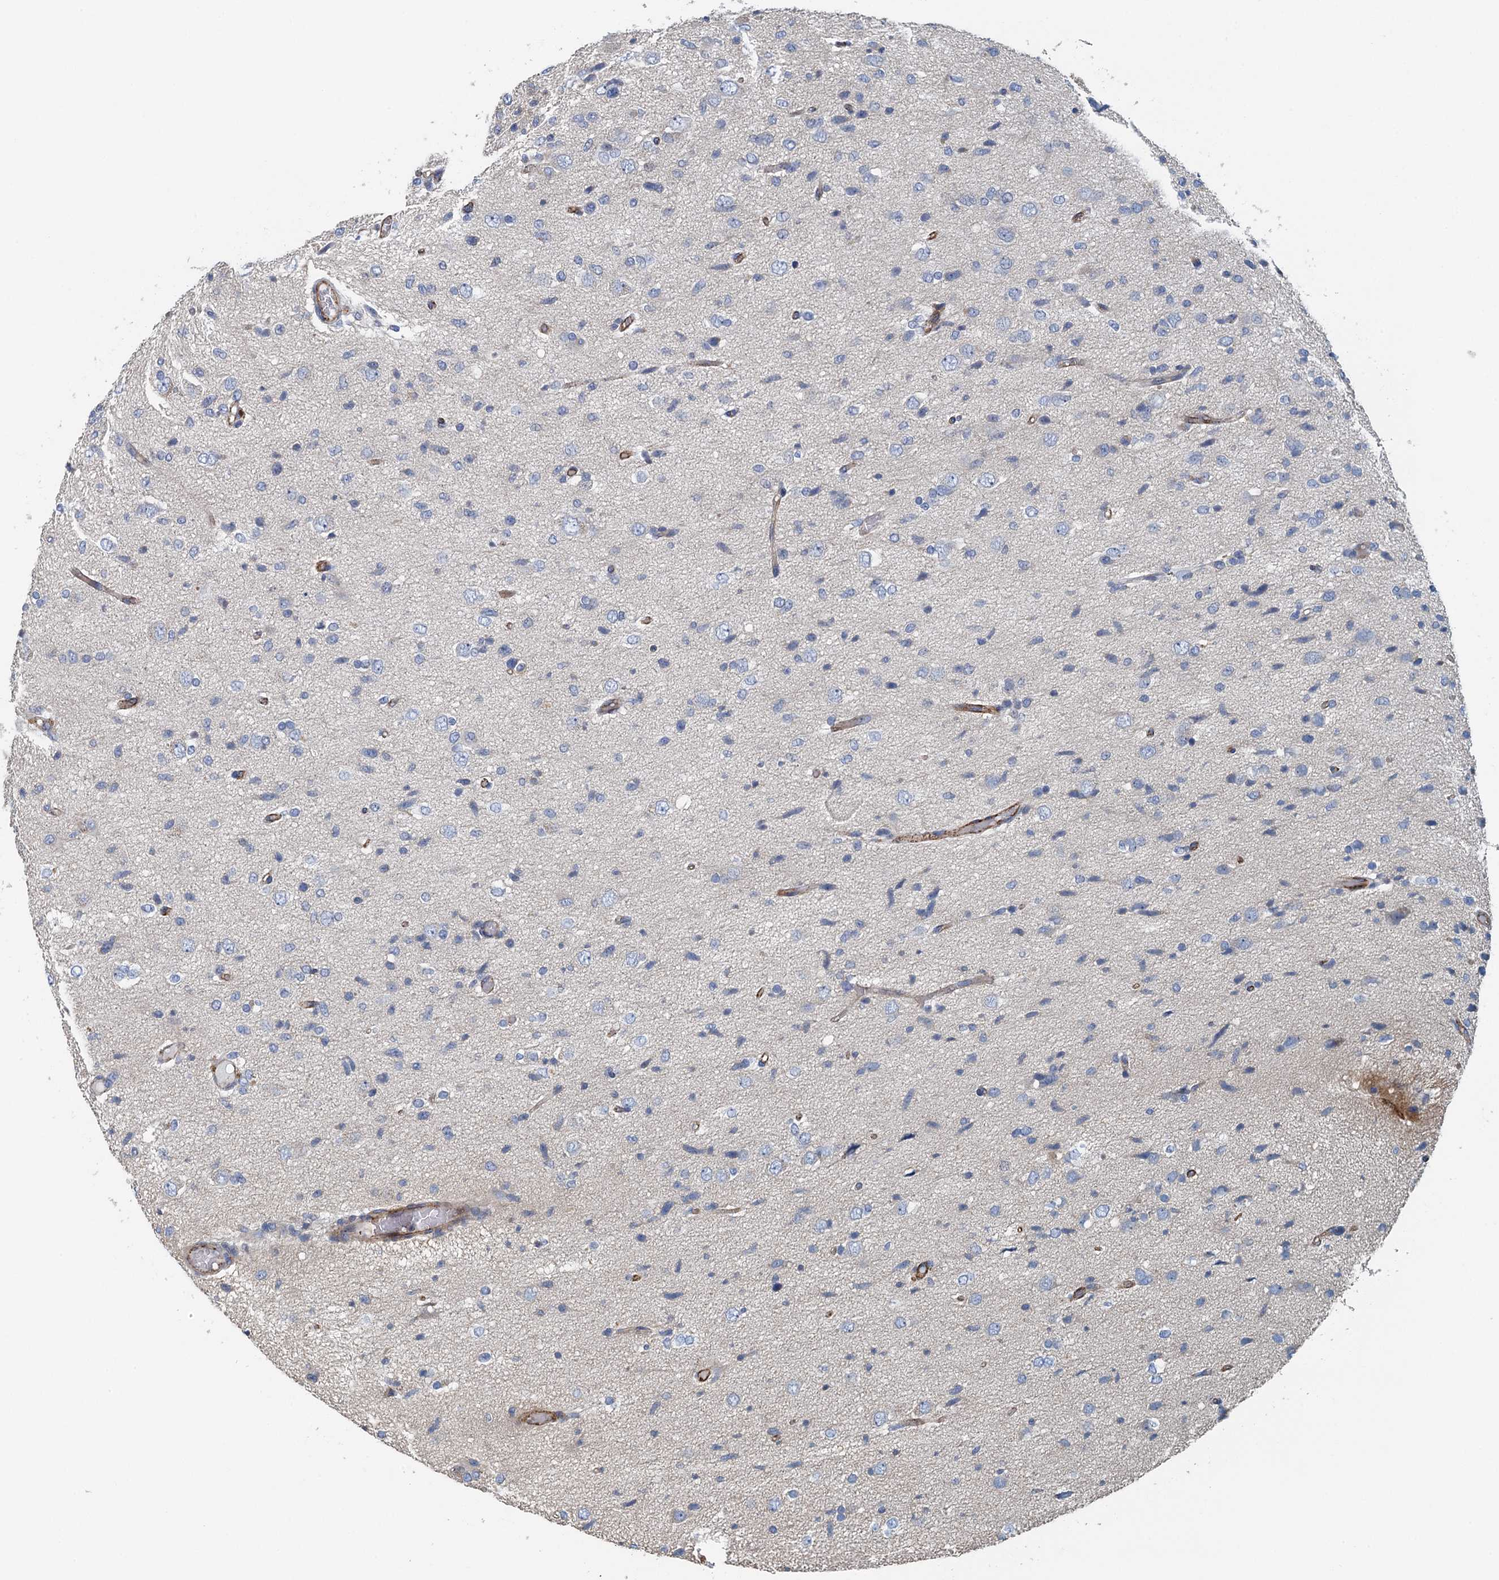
{"staining": {"intensity": "negative", "quantity": "none", "location": "none"}, "tissue": "glioma", "cell_type": "Tumor cells", "image_type": "cancer", "snomed": [{"axis": "morphology", "description": "Glioma, malignant, High grade"}, {"axis": "topography", "description": "Brain"}], "caption": "The histopathology image exhibits no significant expression in tumor cells of malignant glioma (high-grade). (IHC, brightfield microscopy, high magnification).", "gene": "PPP1R14D", "patient": {"sex": "female", "age": 59}}